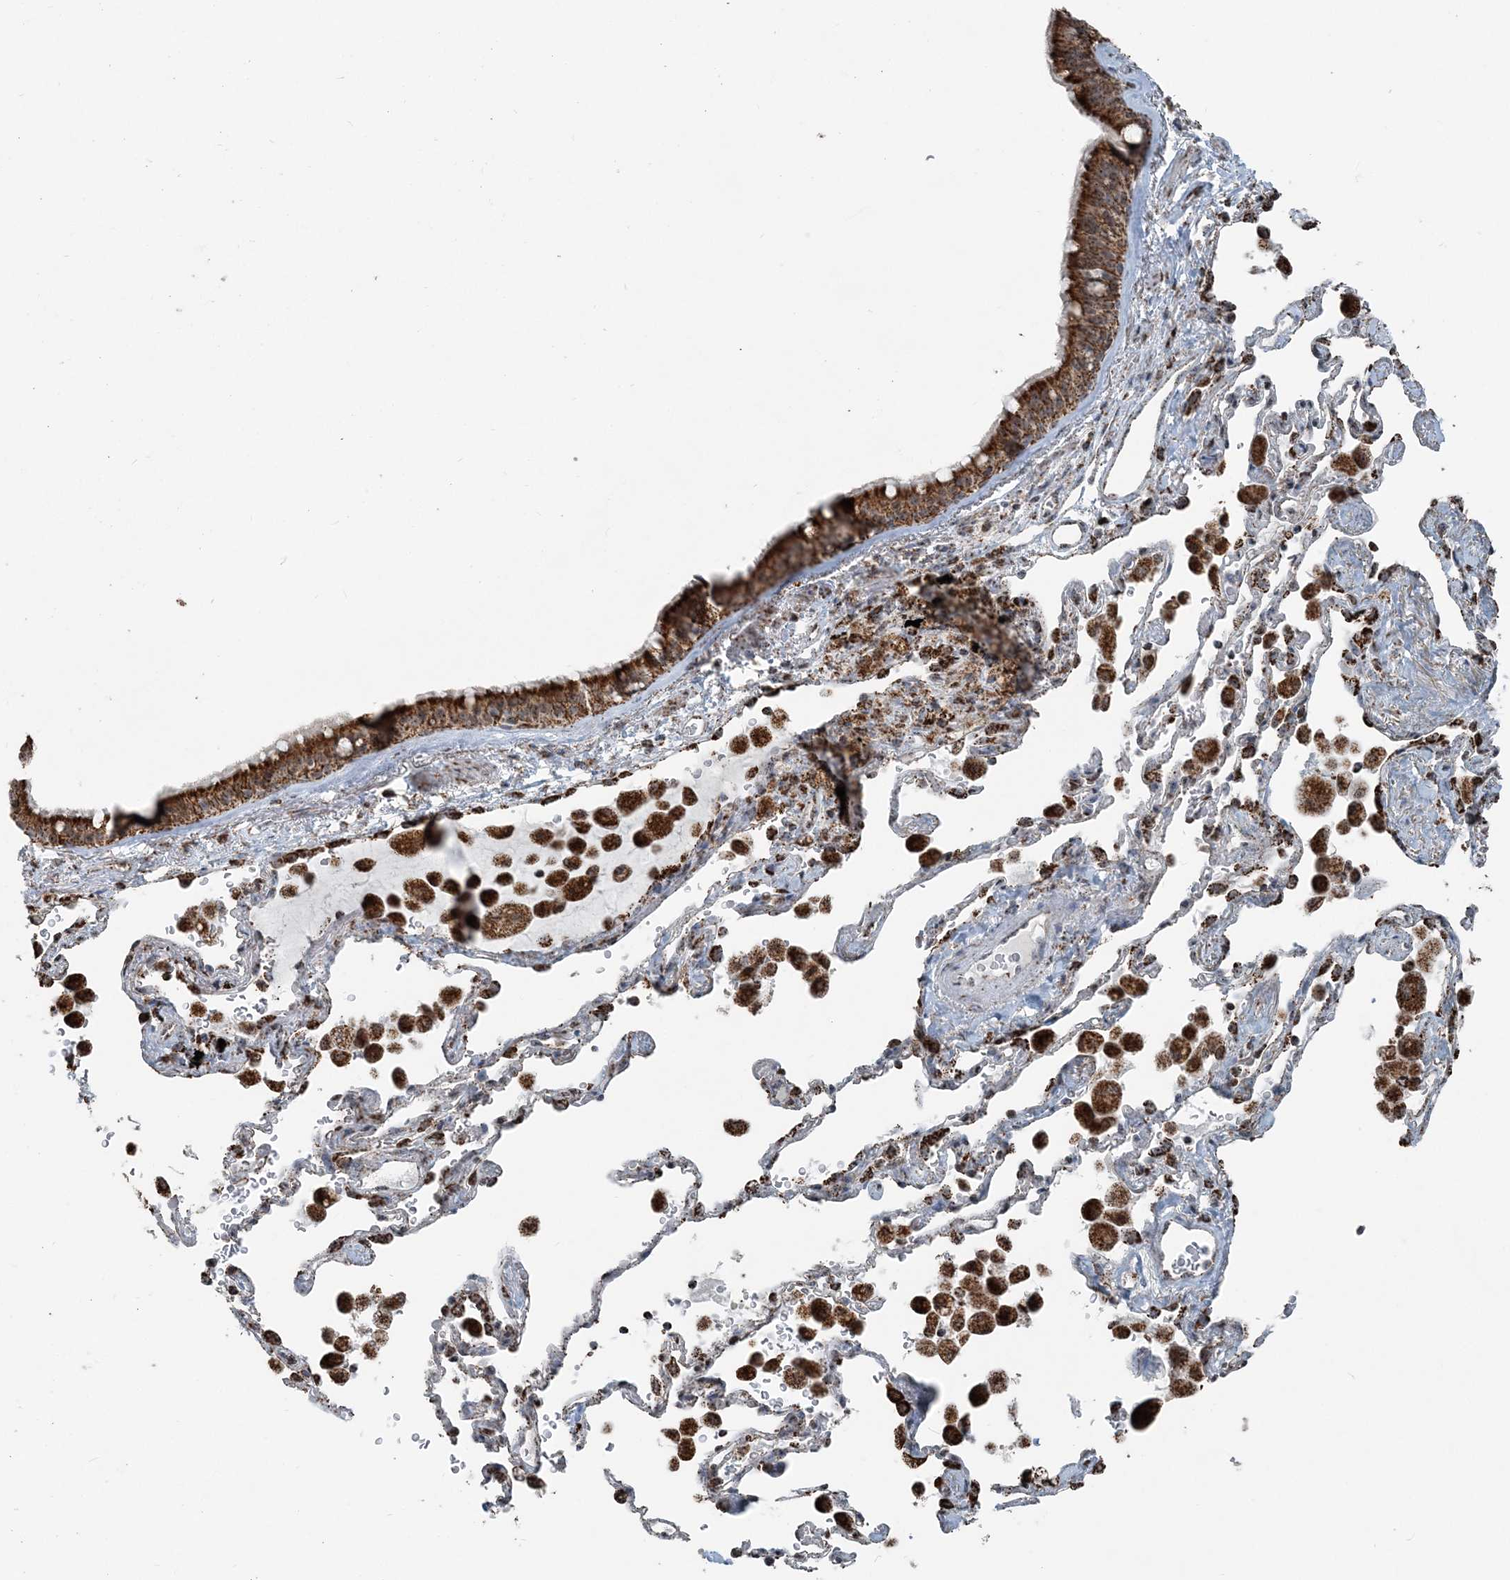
{"staining": {"intensity": "strong", "quantity": ">75%", "location": "cytoplasmic/membranous"}, "tissue": "bronchus", "cell_type": "Respiratory epithelial cells", "image_type": "normal", "snomed": [{"axis": "morphology", "description": "Normal tissue, NOS"}, {"axis": "morphology", "description": "Adenocarcinoma, NOS"}, {"axis": "topography", "description": "Bronchus"}, {"axis": "topography", "description": "Lung"}], "caption": "About >75% of respiratory epithelial cells in normal human bronchus show strong cytoplasmic/membranous protein staining as visualized by brown immunohistochemical staining.", "gene": "SUCLG1", "patient": {"sex": "male", "age": 54}}